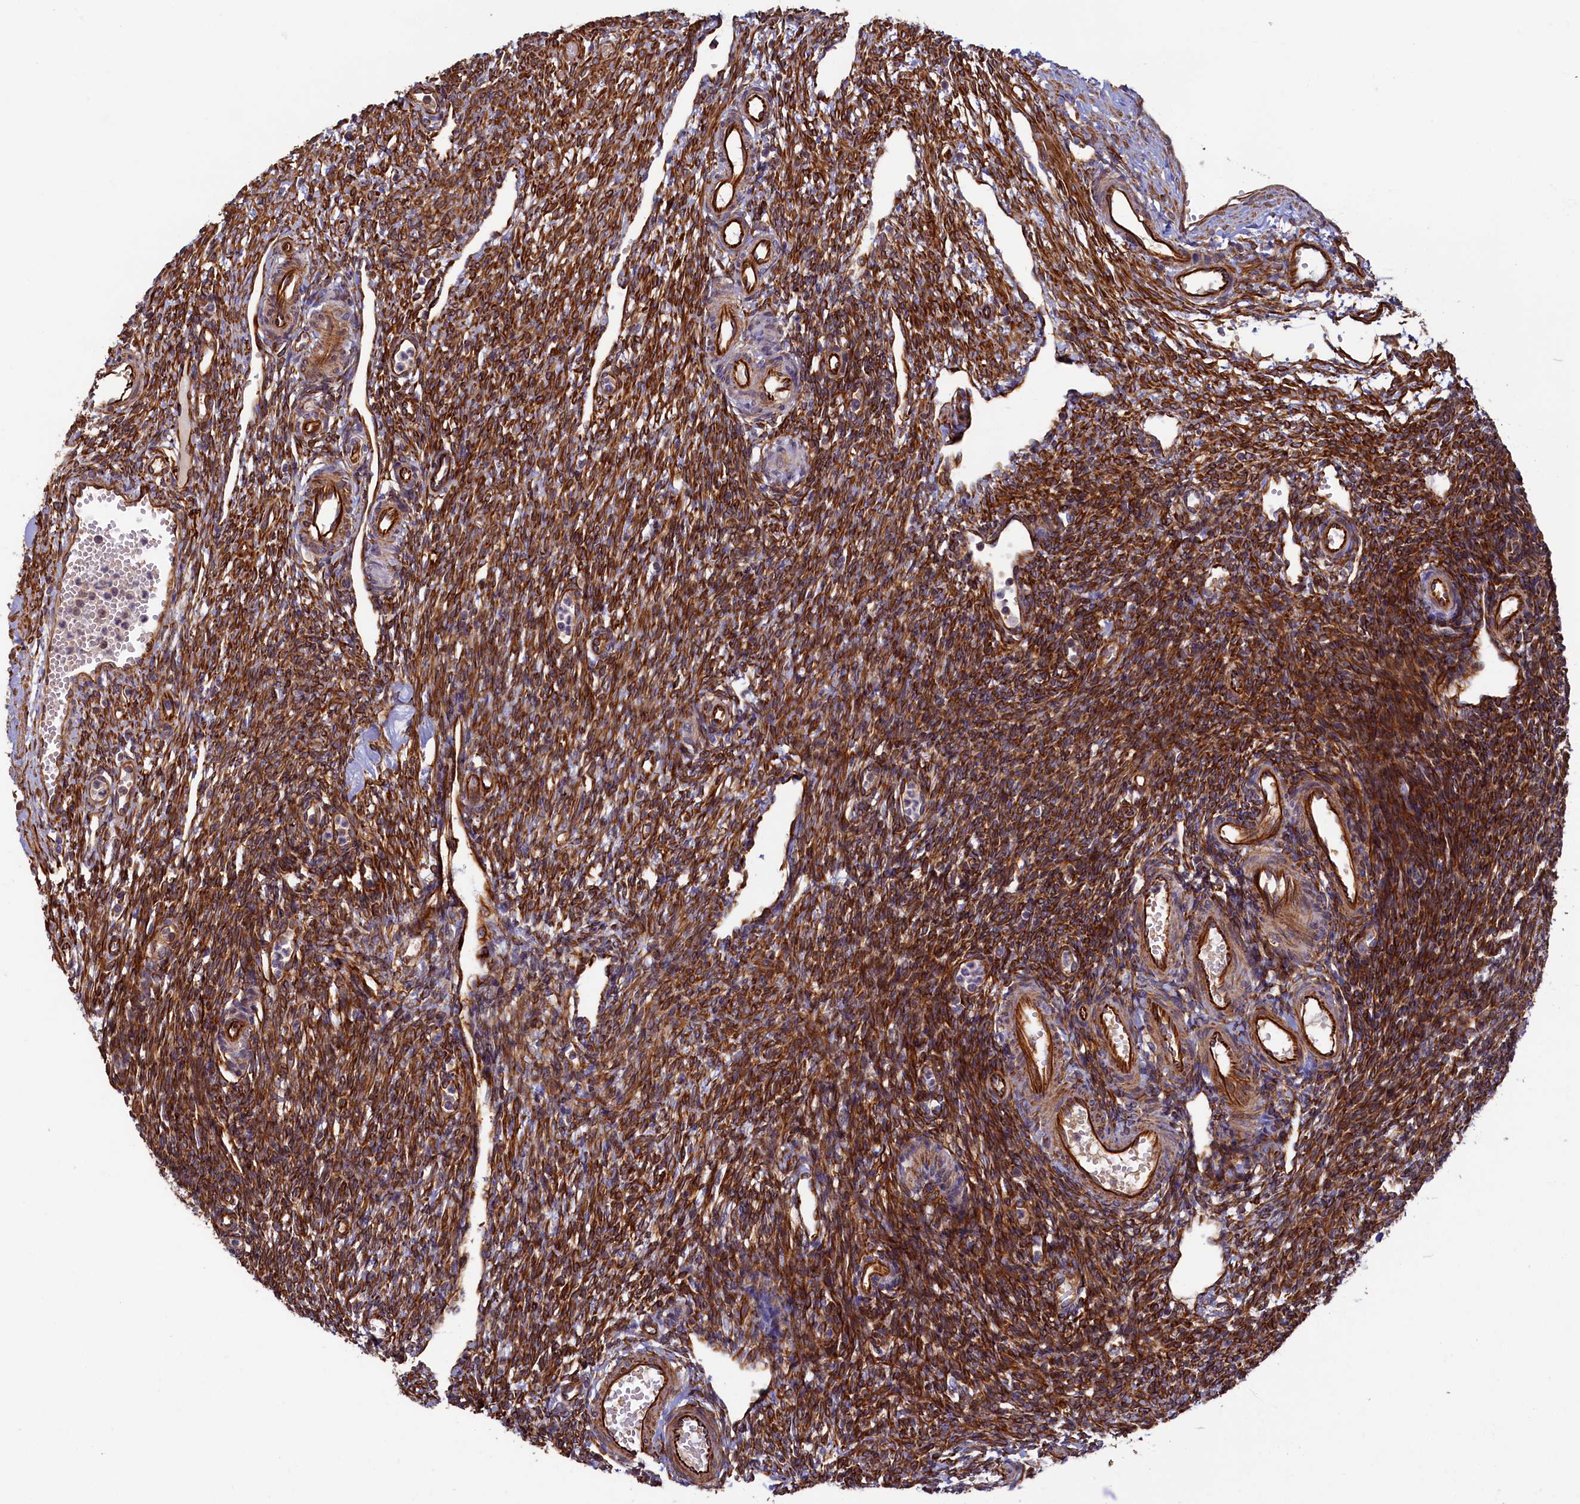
{"staining": {"intensity": "strong", "quantity": "25%-75%", "location": "cytoplasmic/membranous"}, "tissue": "ovary", "cell_type": "Ovarian stroma cells", "image_type": "normal", "snomed": [{"axis": "morphology", "description": "Normal tissue, NOS"}, {"axis": "morphology", "description": "Cyst, NOS"}, {"axis": "topography", "description": "Ovary"}], "caption": "Strong cytoplasmic/membranous expression is present in approximately 25%-75% of ovarian stroma cells in benign ovary.", "gene": "LRRC57", "patient": {"sex": "female", "age": 33}}